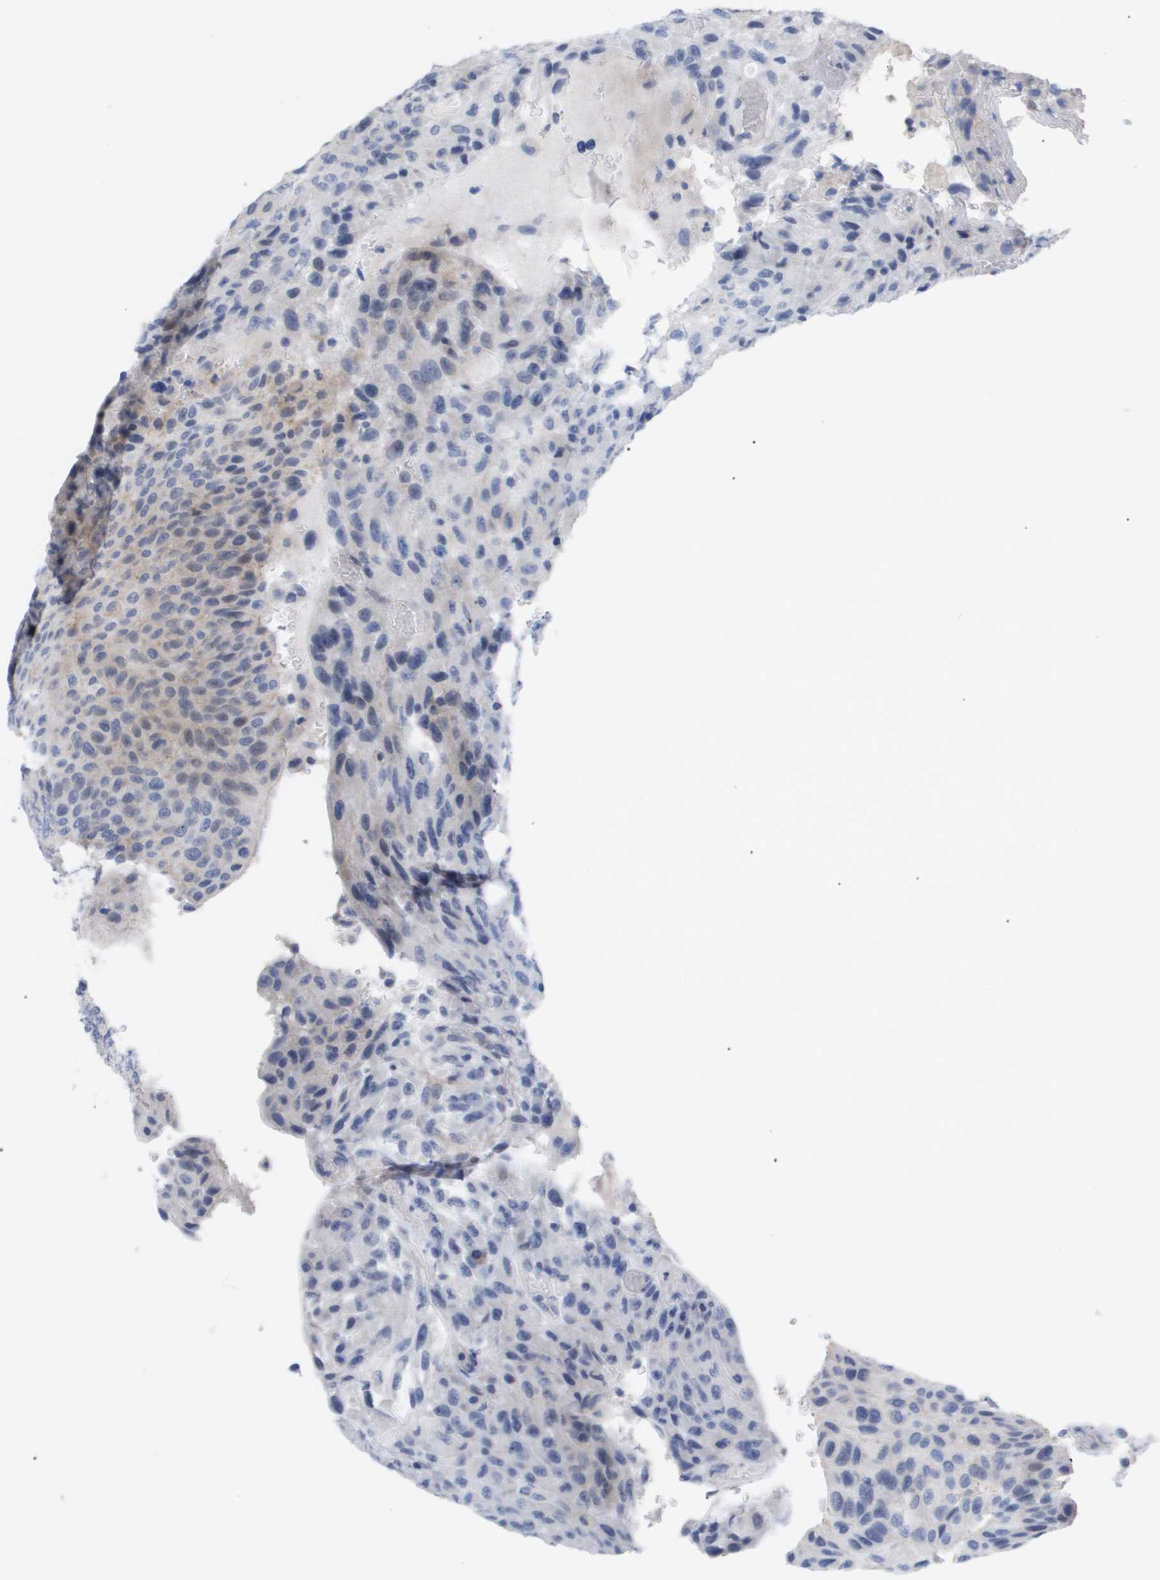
{"staining": {"intensity": "weak", "quantity": "<25%", "location": "cytoplasmic/membranous"}, "tissue": "urothelial cancer", "cell_type": "Tumor cells", "image_type": "cancer", "snomed": [{"axis": "morphology", "description": "Urothelial carcinoma, High grade"}, {"axis": "topography", "description": "Urinary bladder"}], "caption": "Urothelial cancer was stained to show a protein in brown. There is no significant staining in tumor cells.", "gene": "CAV3", "patient": {"sex": "male", "age": 66}}